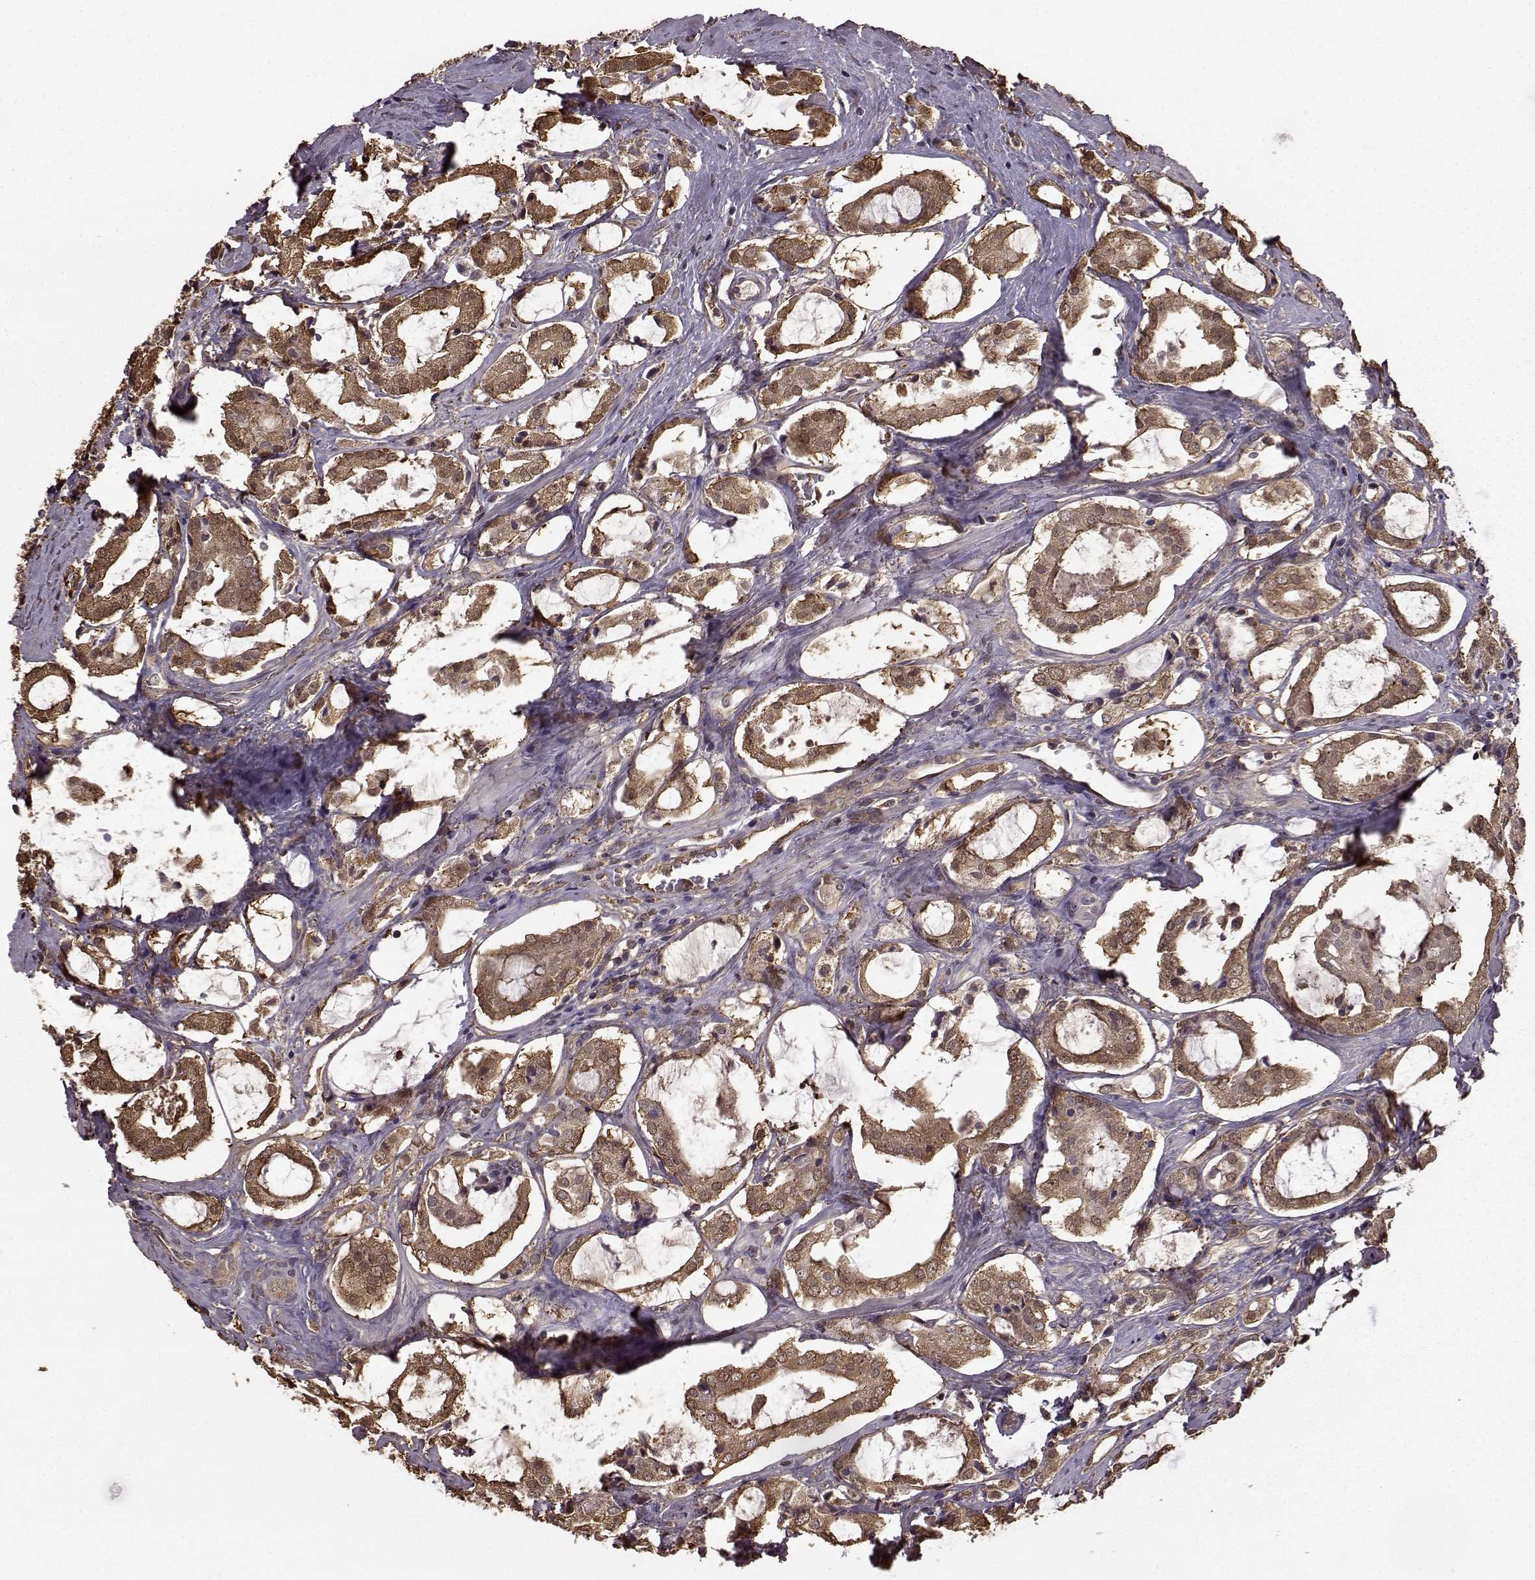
{"staining": {"intensity": "strong", "quantity": "25%-75%", "location": "cytoplasmic/membranous"}, "tissue": "prostate cancer", "cell_type": "Tumor cells", "image_type": "cancer", "snomed": [{"axis": "morphology", "description": "Adenocarcinoma, NOS"}, {"axis": "topography", "description": "Prostate"}], "caption": "Strong cytoplasmic/membranous expression for a protein is present in approximately 25%-75% of tumor cells of prostate cancer using IHC.", "gene": "NME1-NME2", "patient": {"sex": "male", "age": 66}}